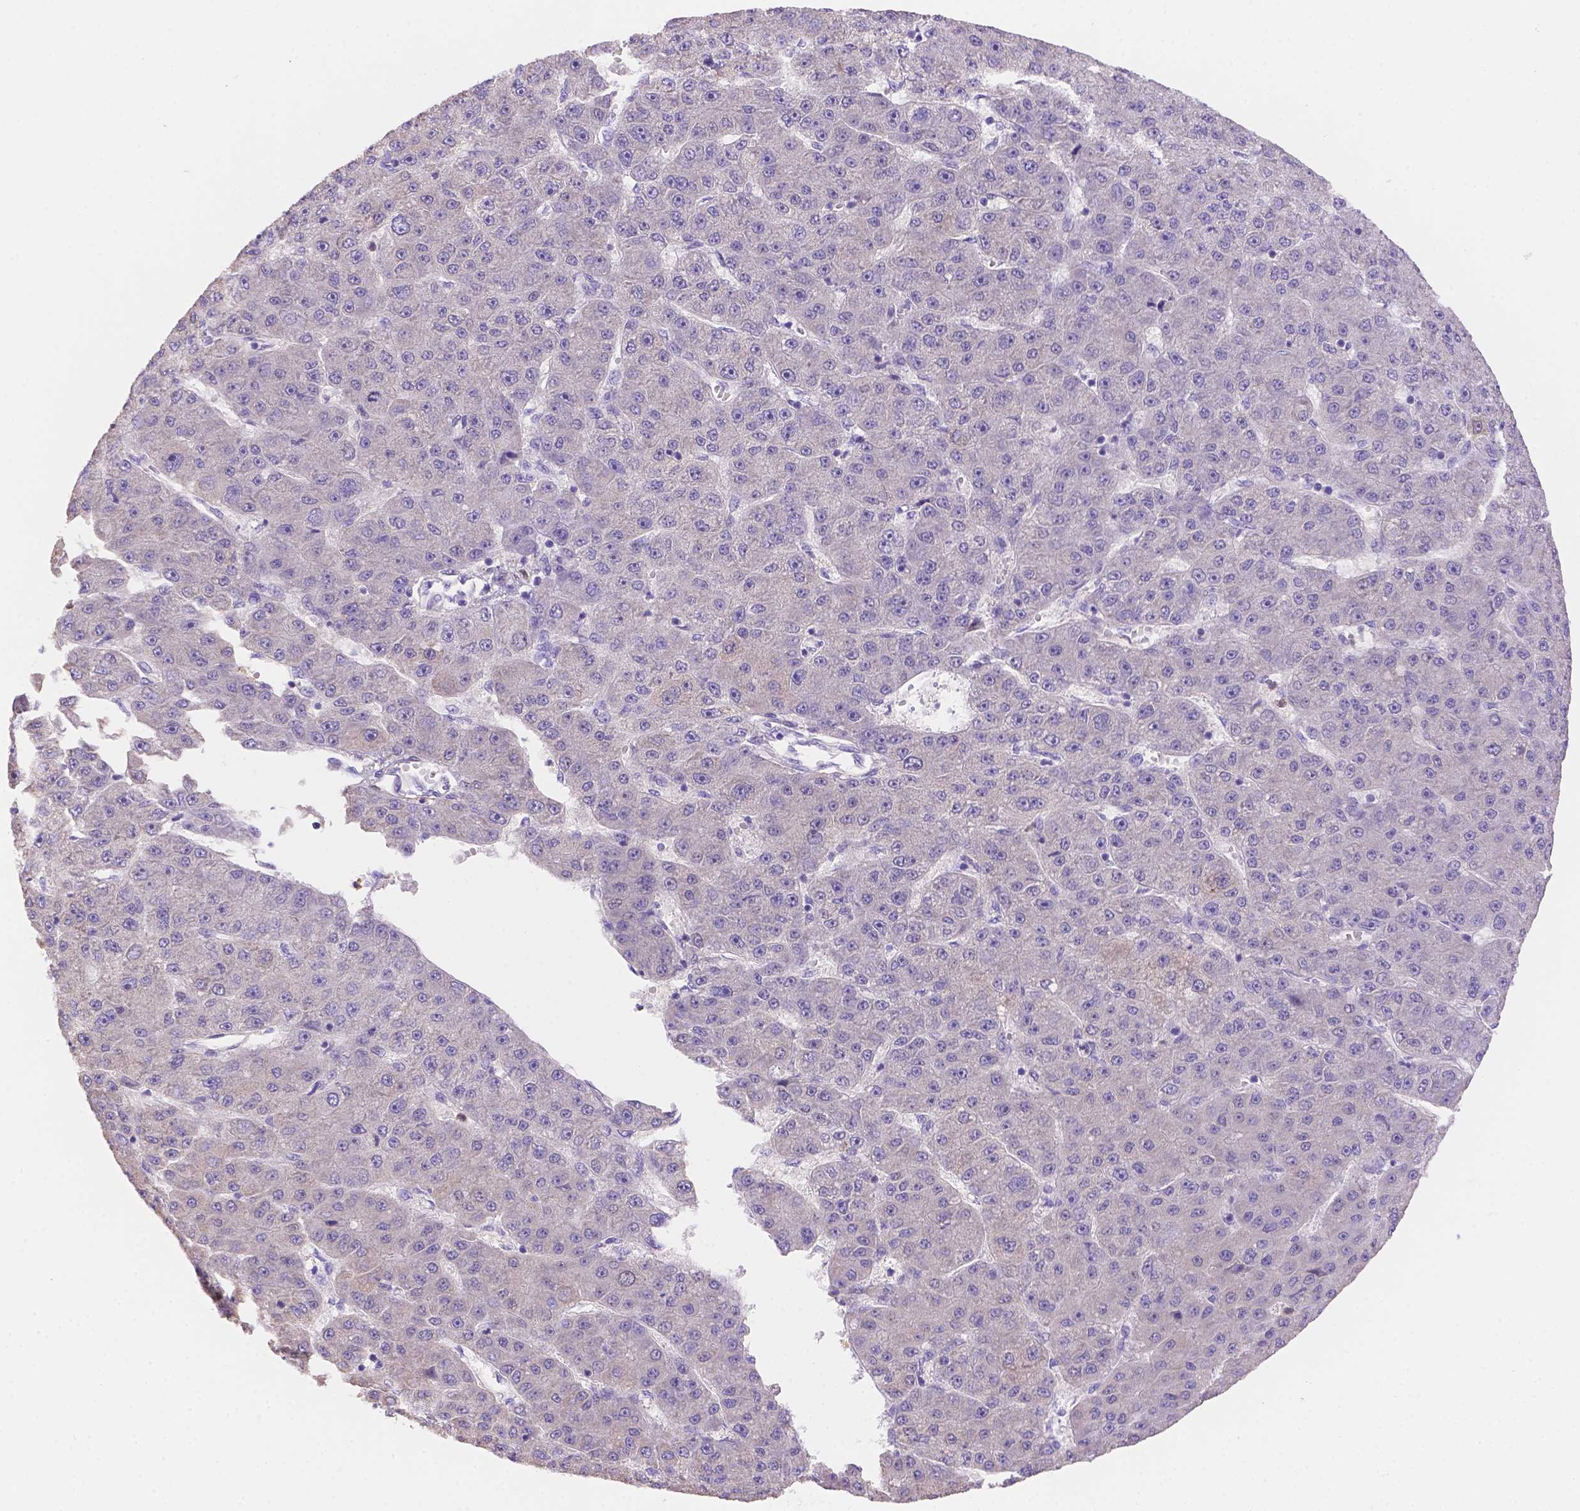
{"staining": {"intensity": "negative", "quantity": "none", "location": "none"}, "tissue": "liver cancer", "cell_type": "Tumor cells", "image_type": "cancer", "snomed": [{"axis": "morphology", "description": "Carcinoma, Hepatocellular, NOS"}, {"axis": "topography", "description": "Liver"}], "caption": "Liver hepatocellular carcinoma was stained to show a protein in brown. There is no significant expression in tumor cells. (Immunohistochemistry, brightfield microscopy, high magnification).", "gene": "NXPE2", "patient": {"sex": "male", "age": 67}}